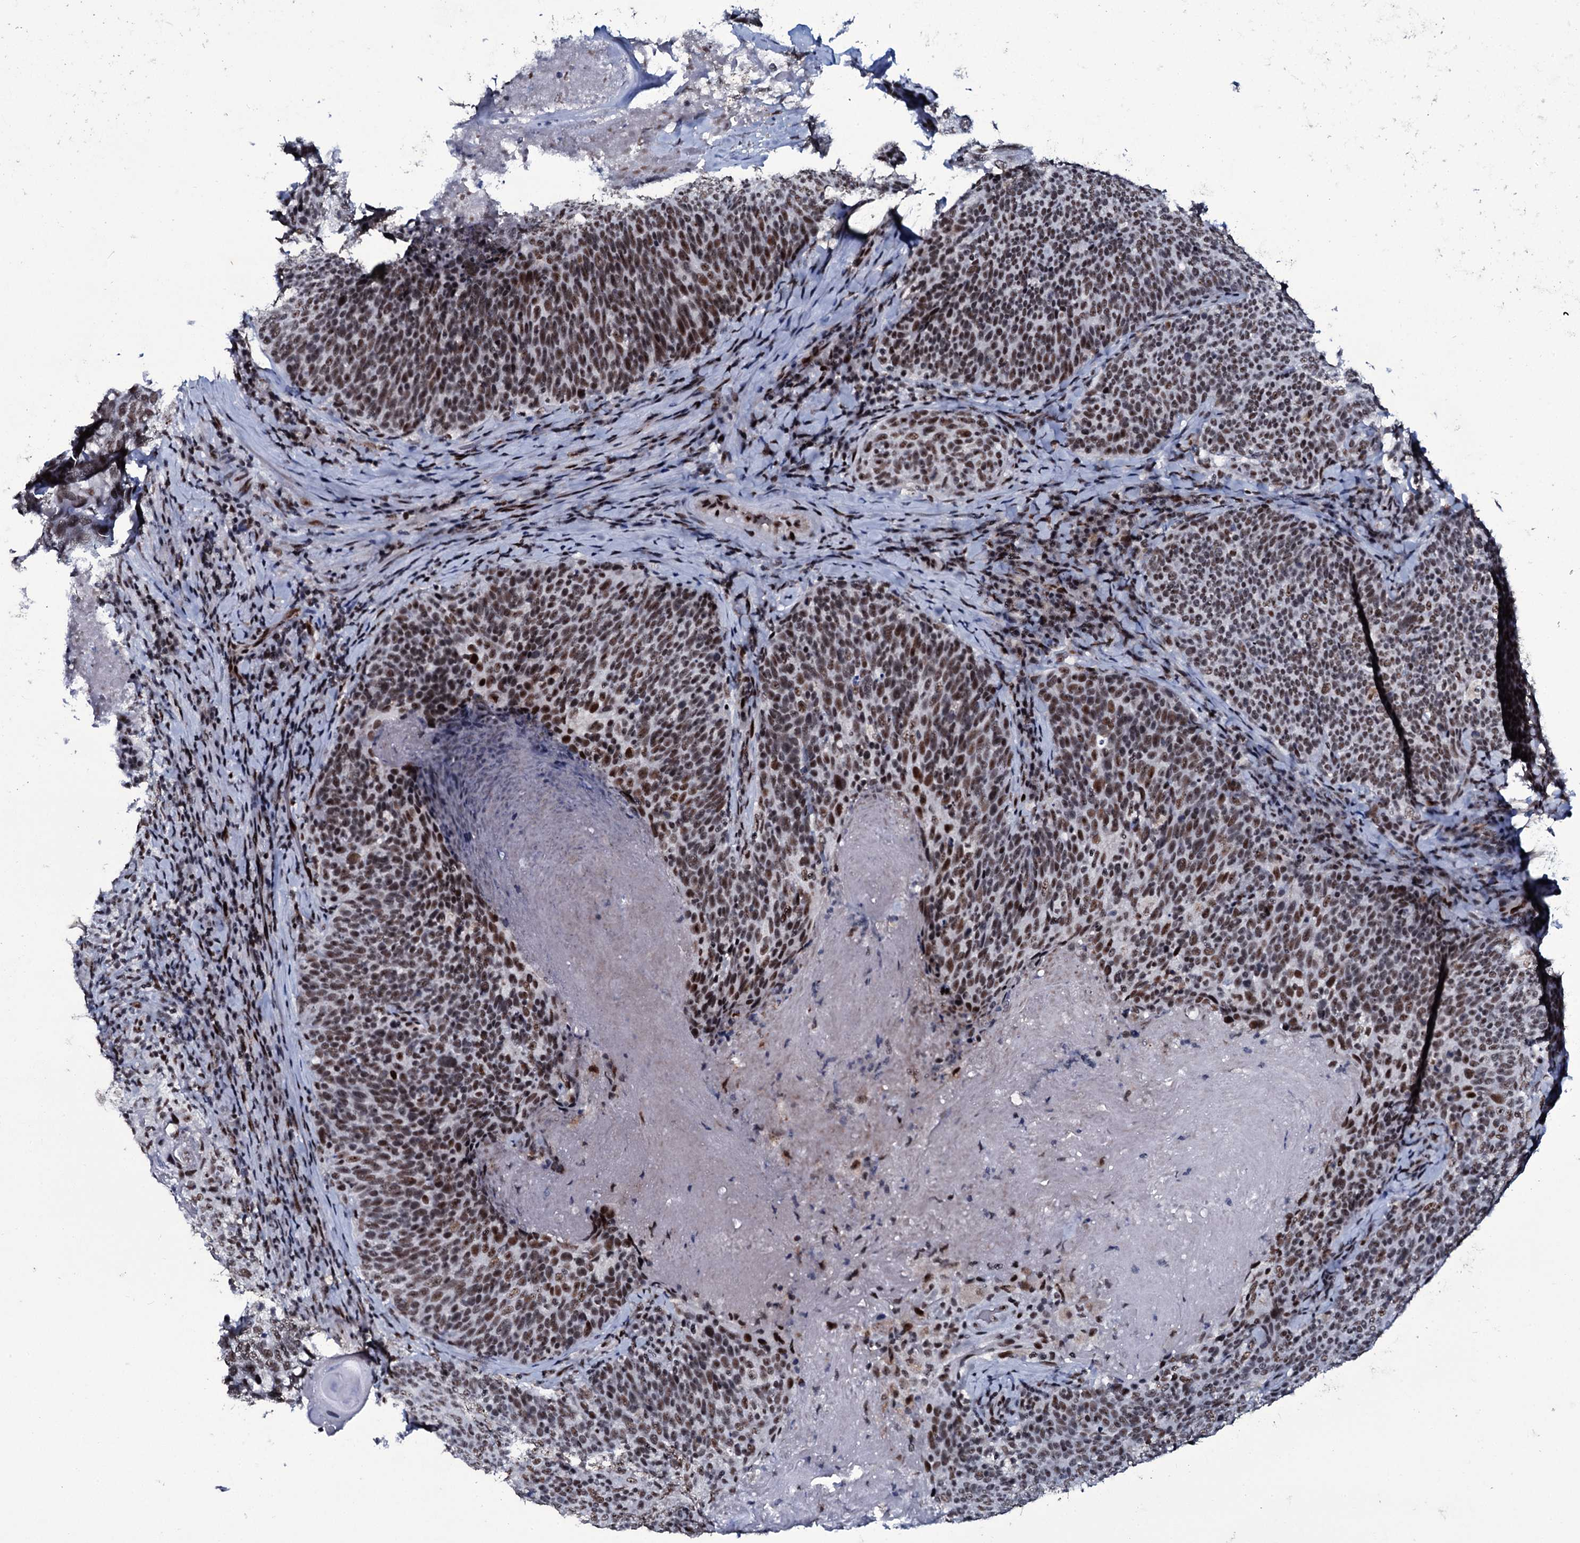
{"staining": {"intensity": "moderate", "quantity": ">75%", "location": "nuclear"}, "tissue": "head and neck cancer", "cell_type": "Tumor cells", "image_type": "cancer", "snomed": [{"axis": "morphology", "description": "Squamous cell carcinoma, NOS"}, {"axis": "morphology", "description": "Squamous cell carcinoma, metastatic, NOS"}, {"axis": "topography", "description": "Lymph node"}, {"axis": "topography", "description": "Head-Neck"}], "caption": "Head and neck cancer (squamous cell carcinoma) was stained to show a protein in brown. There is medium levels of moderate nuclear expression in approximately >75% of tumor cells. The protein is shown in brown color, while the nuclei are stained blue.", "gene": "ZMIZ2", "patient": {"sex": "male", "age": 62}}